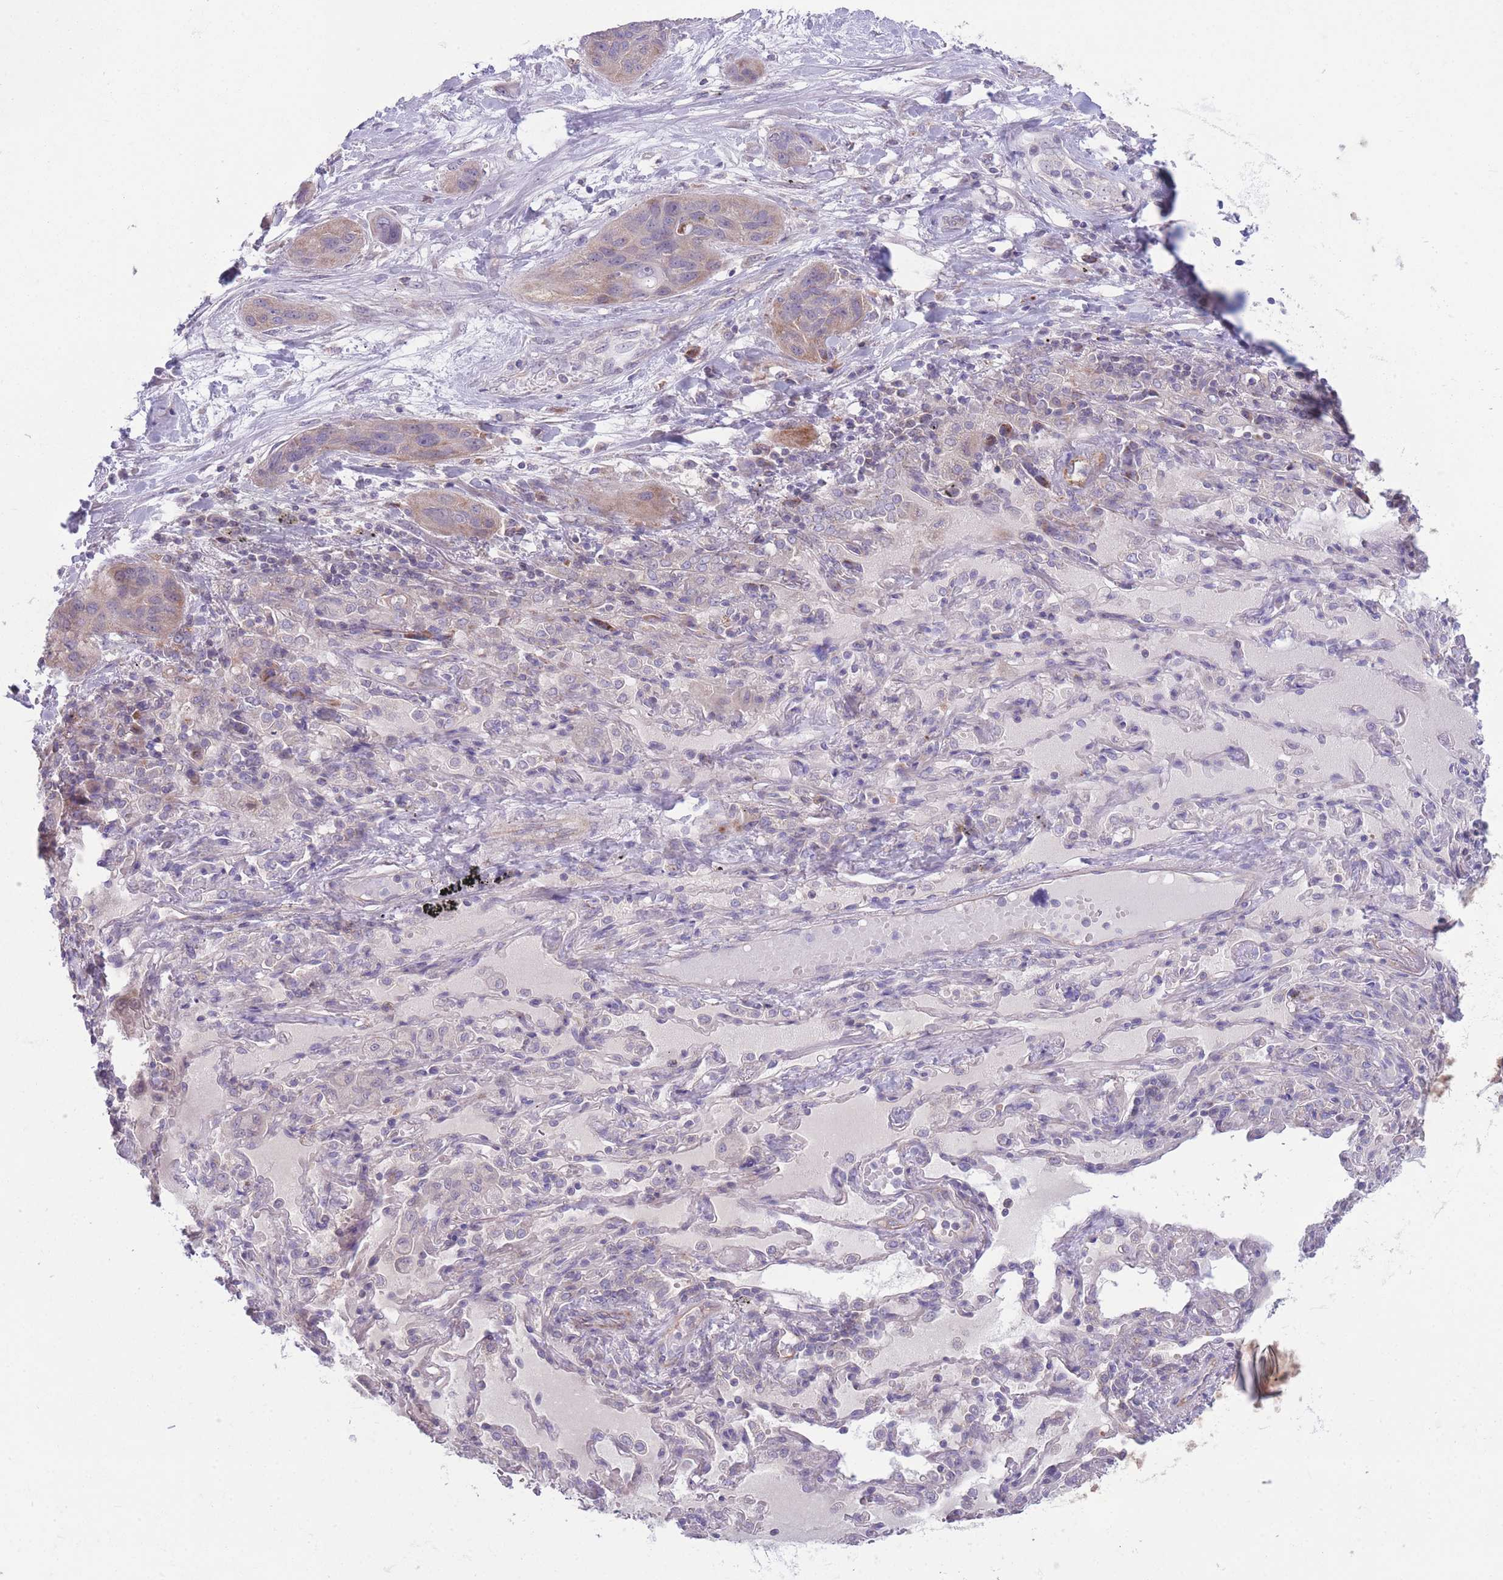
{"staining": {"intensity": "weak", "quantity": ">75%", "location": "cytoplasmic/membranous"}, "tissue": "lung cancer", "cell_type": "Tumor cells", "image_type": "cancer", "snomed": [{"axis": "morphology", "description": "Squamous cell carcinoma, NOS"}, {"axis": "topography", "description": "Lung"}], "caption": "Immunohistochemical staining of lung cancer (squamous cell carcinoma) reveals low levels of weak cytoplasmic/membranous protein expression in approximately >75% of tumor cells. (DAB (3,3'-diaminobenzidine) = brown stain, brightfield microscopy at high magnification).", "gene": "CCT6B", "patient": {"sex": "female", "age": 70}}